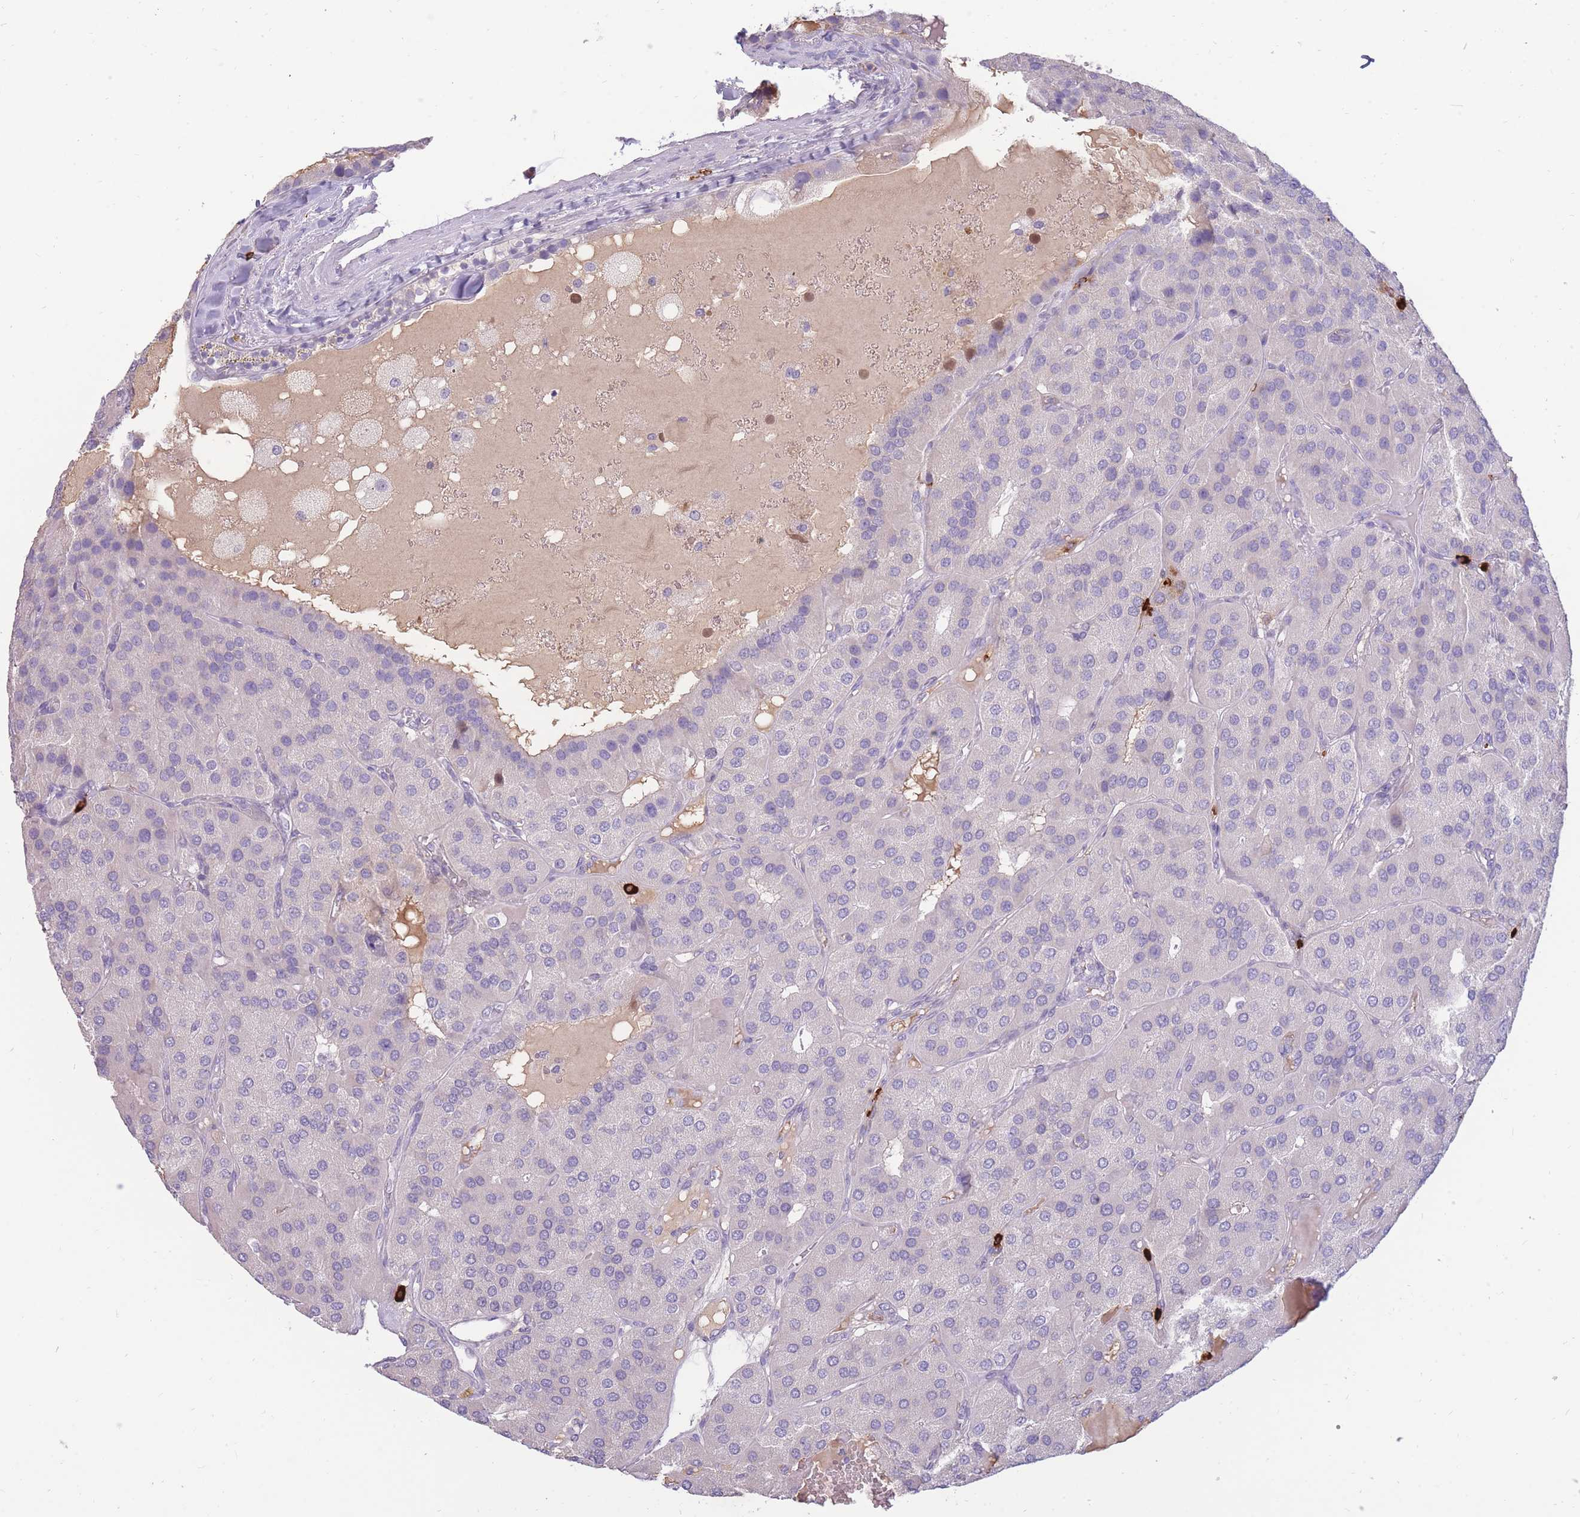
{"staining": {"intensity": "negative", "quantity": "none", "location": "none"}, "tissue": "parathyroid gland", "cell_type": "Glandular cells", "image_type": "normal", "snomed": [{"axis": "morphology", "description": "Normal tissue, NOS"}, {"axis": "morphology", "description": "Adenoma, NOS"}, {"axis": "topography", "description": "Parathyroid gland"}], "caption": "A high-resolution histopathology image shows immunohistochemistry (IHC) staining of normal parathyroid gland, which shows no significant staining in glandular cells.", "gene": "TPSD1", "patient": {"sex": "female", "age": 86}}